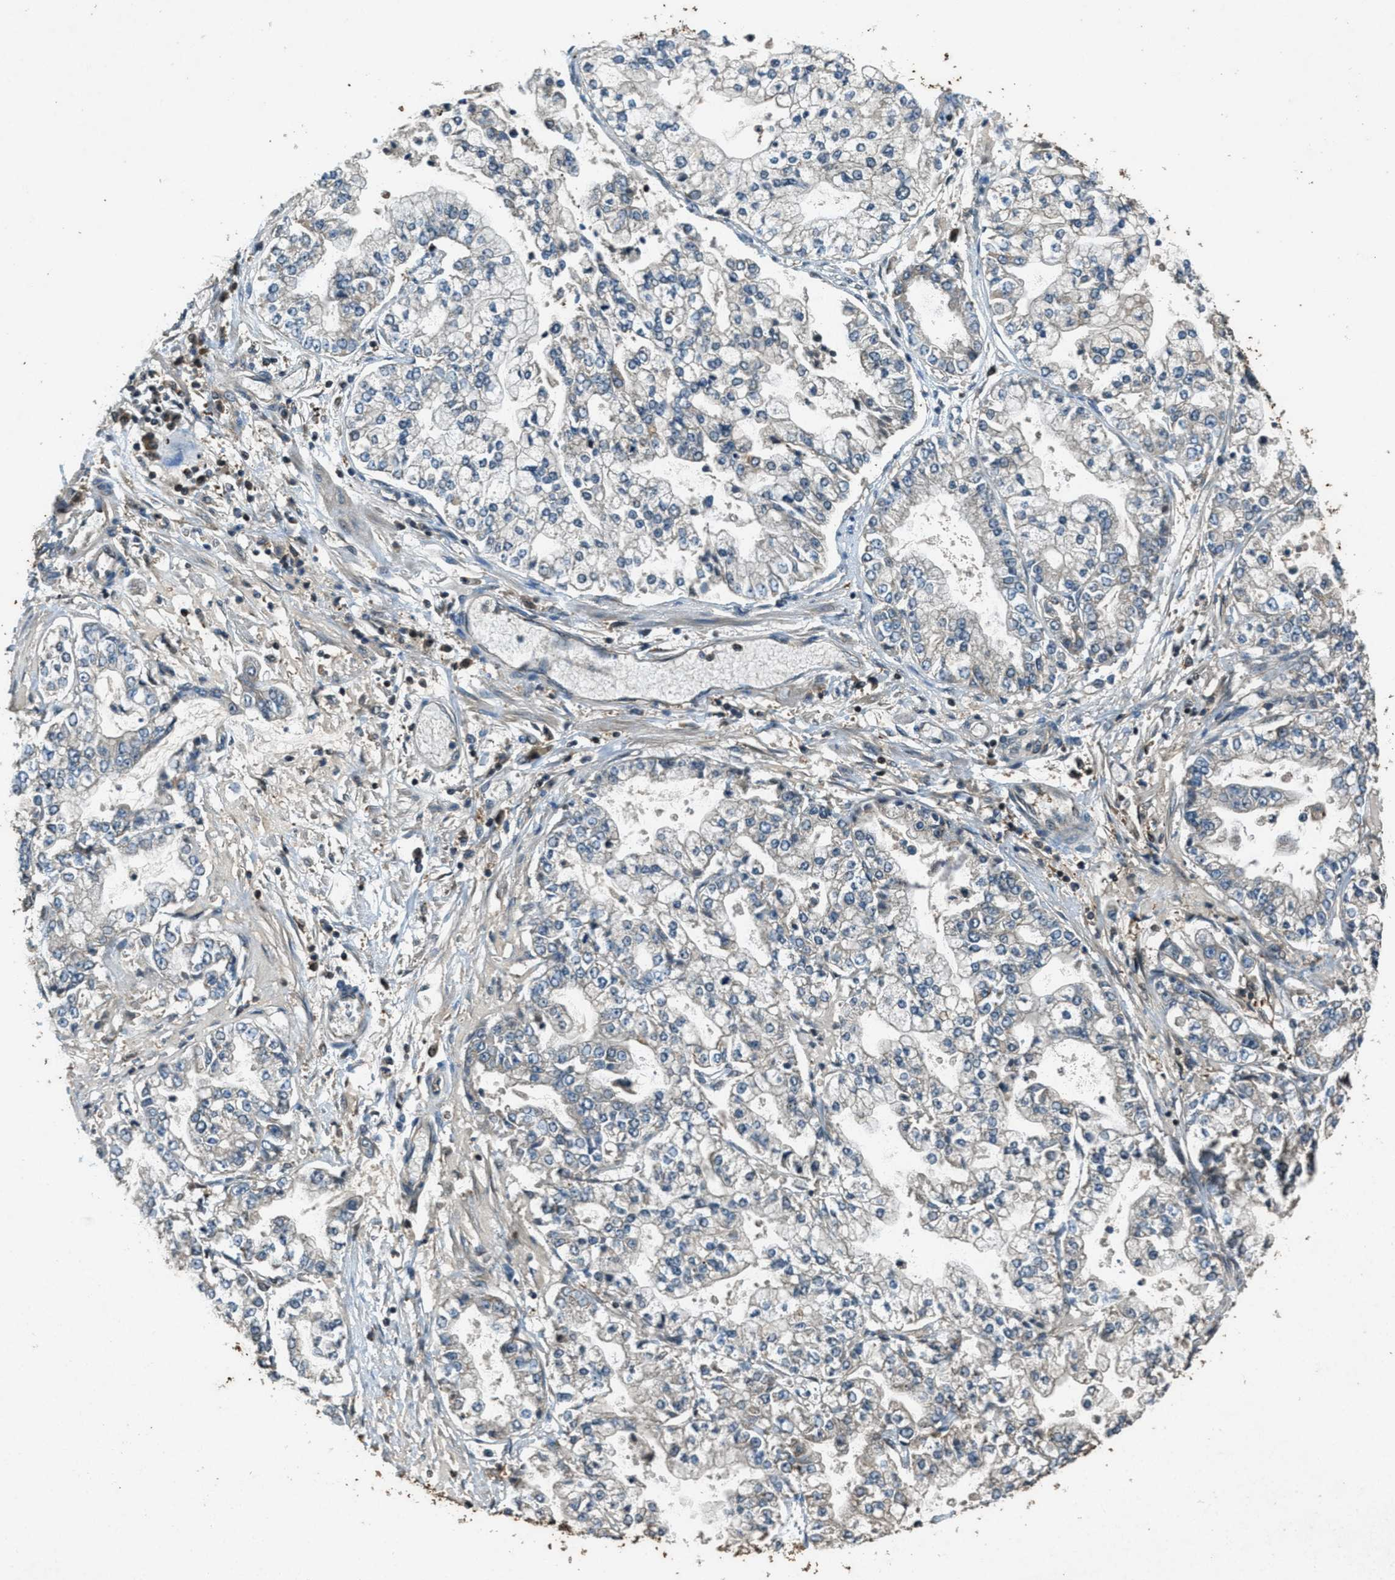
{"staining": {"intensity": "negative", "quantity": "none", "location": "none"}, "tissue": "stomach cancer", "cell_type": "Tumor cells", "image_type": "cancer", "snomed": [{"axis": "morphology", "description": "Adenocarcinoma, NOS"}, {"axis": "topography", "description": "Stomach"}], "caption": "Tumor cells are negative for brown protein staining in stomach cancer (adenocarcinoma).", "gene": "DUSP6", "patient": {"sex": "male", "age": 76}}